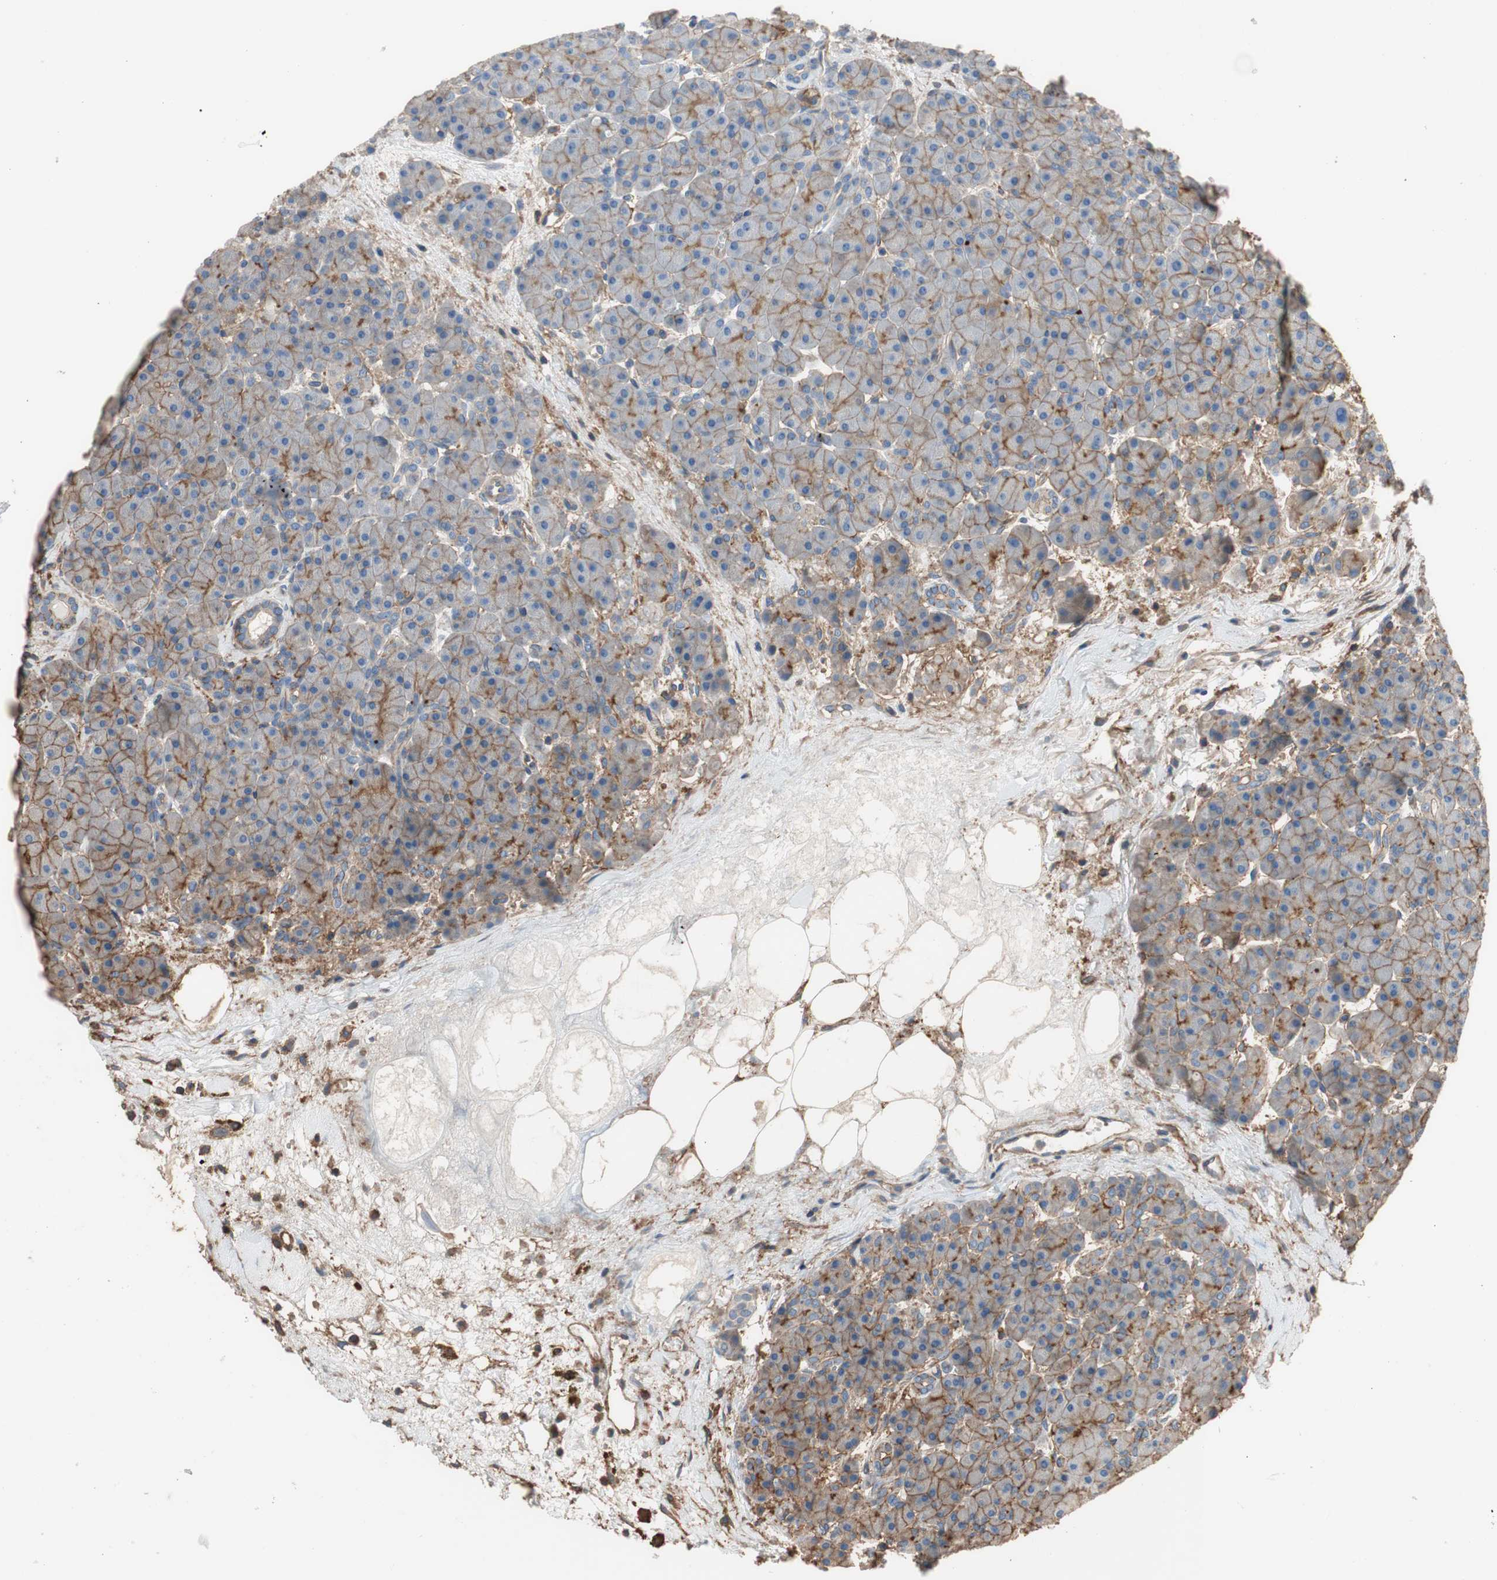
{"staining": {"intensity": "moderate", "quantity": ">75%", "location": "cytoplasmic/membranous"}, "tissue": "pancreas", "cell_type": "Exocrine glandular cells", "image_type": "normal", "snomed": [{"axis": "morphology", "description": "Normal tissue, NOS"}, {"axis": "topography", "description": "Pancreas"}], "caption": "Pancreas stained with immunohistochemistry (IHC) displays moderate cytoplasmic/membranous positivity in approximately >75% of exocrine glandular cells.", "gene": "IL1RL1", "patient": {"sex": "male", "age": 66}}